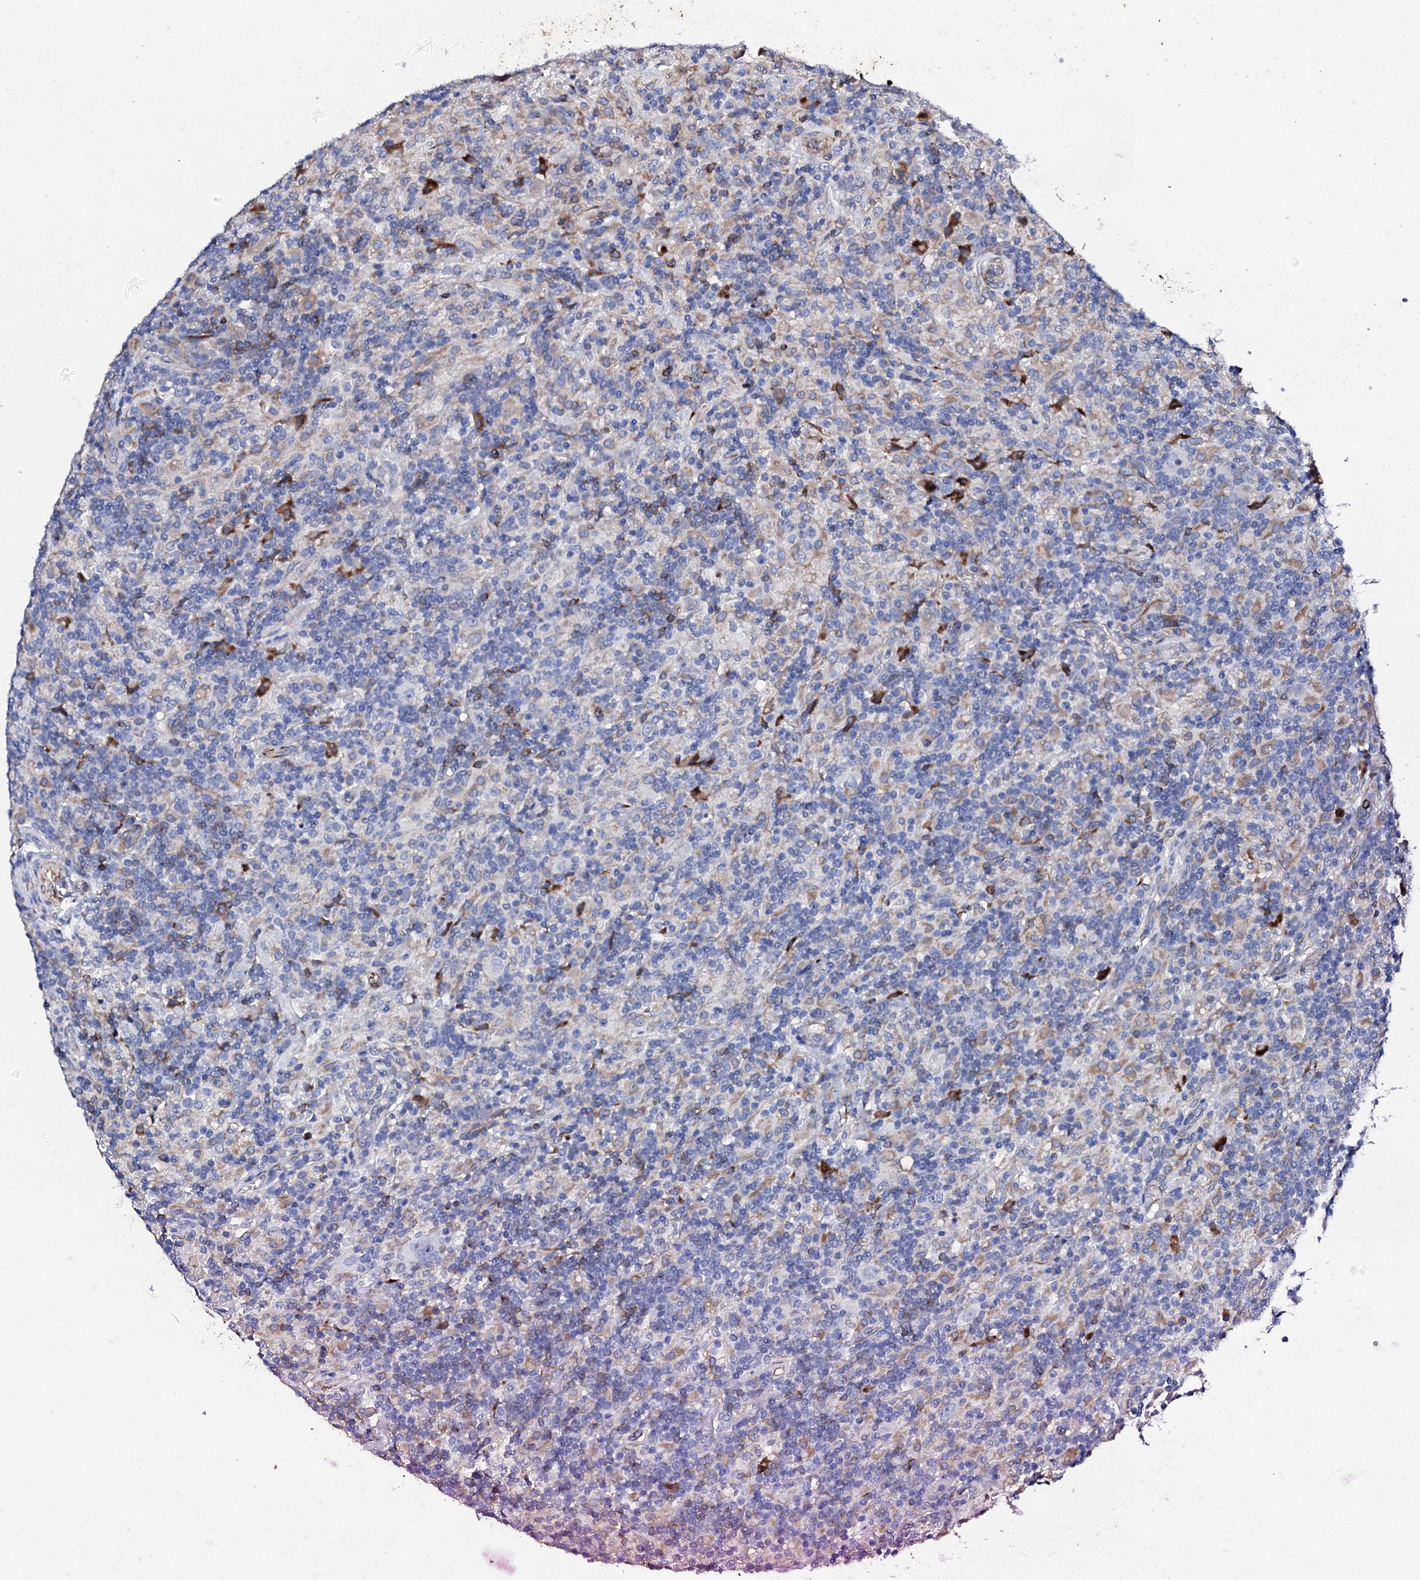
{"staining": {"intensity": "negative", "quantity": "none", "location": "none"}, "tissue": "lymphoma", "cell_type": "Tumor cells", "image_type": "cancer", "snomed": [{"axis": "morphology", "description": "Hodgkin's disease, NOS"}, {"axis": "topography", "description": "Lymph node"}], "caption": "The micrograph displays no significant expression in tumor cells of Hodgkin's disease.", "gene": "DBX1", "patient": {"sex": "male", "age": 70}}